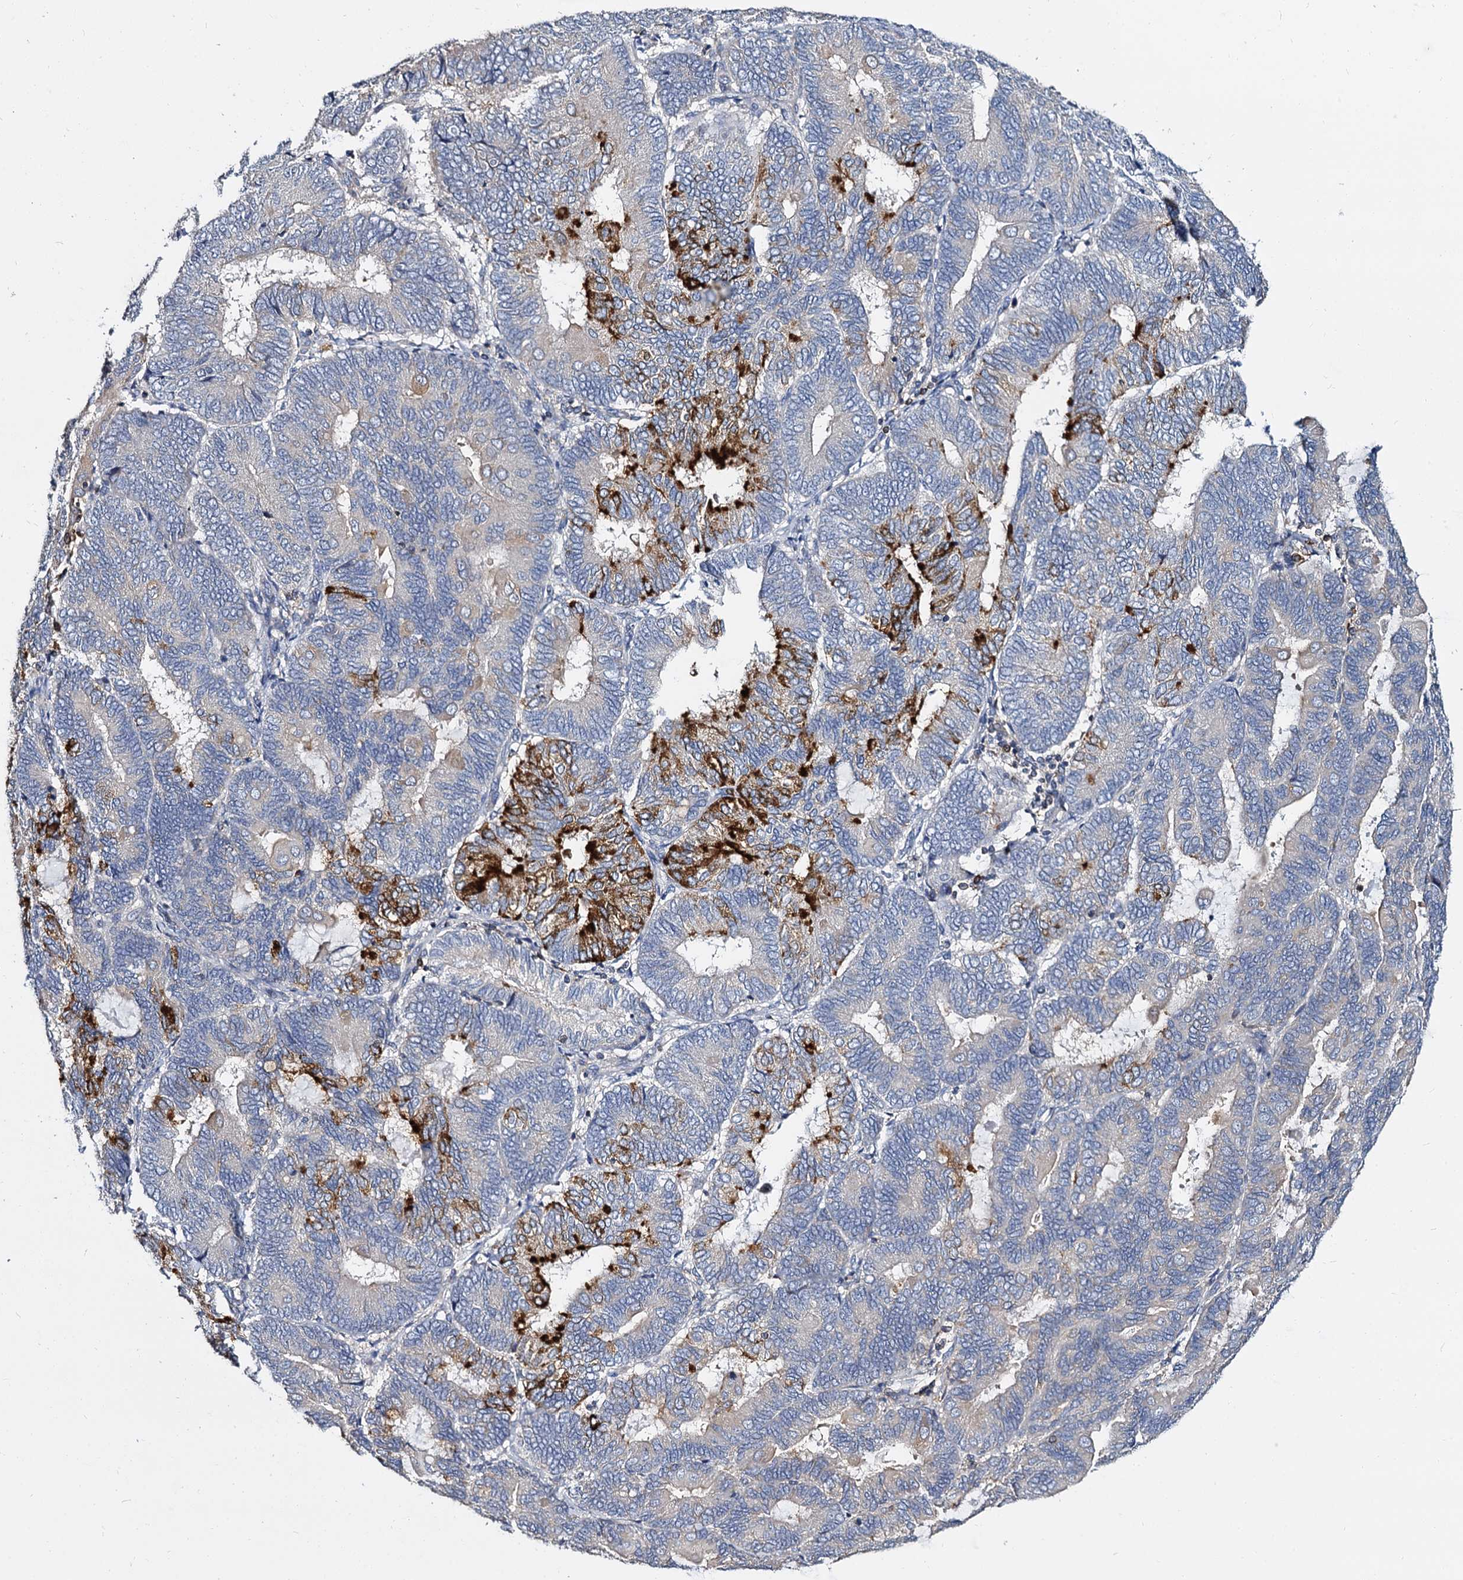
{"staining": {"intensity": "strong", "quantity": "<25%", "location": "cytoplasmic/membranous"}, "tissue": "endometrial cancer", "cell_type": "Tumor cells", "image_type": "cancer", "snomed": [{"axis": "morphology", "description": "Adenocarcinoma, NOS"}, {"axis": "topography", "description": "Endometrium"}], "caption": "Tumor cells show medium levels of strong cytoplasmic/membranous expression in about <25% of cells in endometrial cancer.", "gene": "ANKRD13A", "patient": {"sex": "female", "age": 81}}